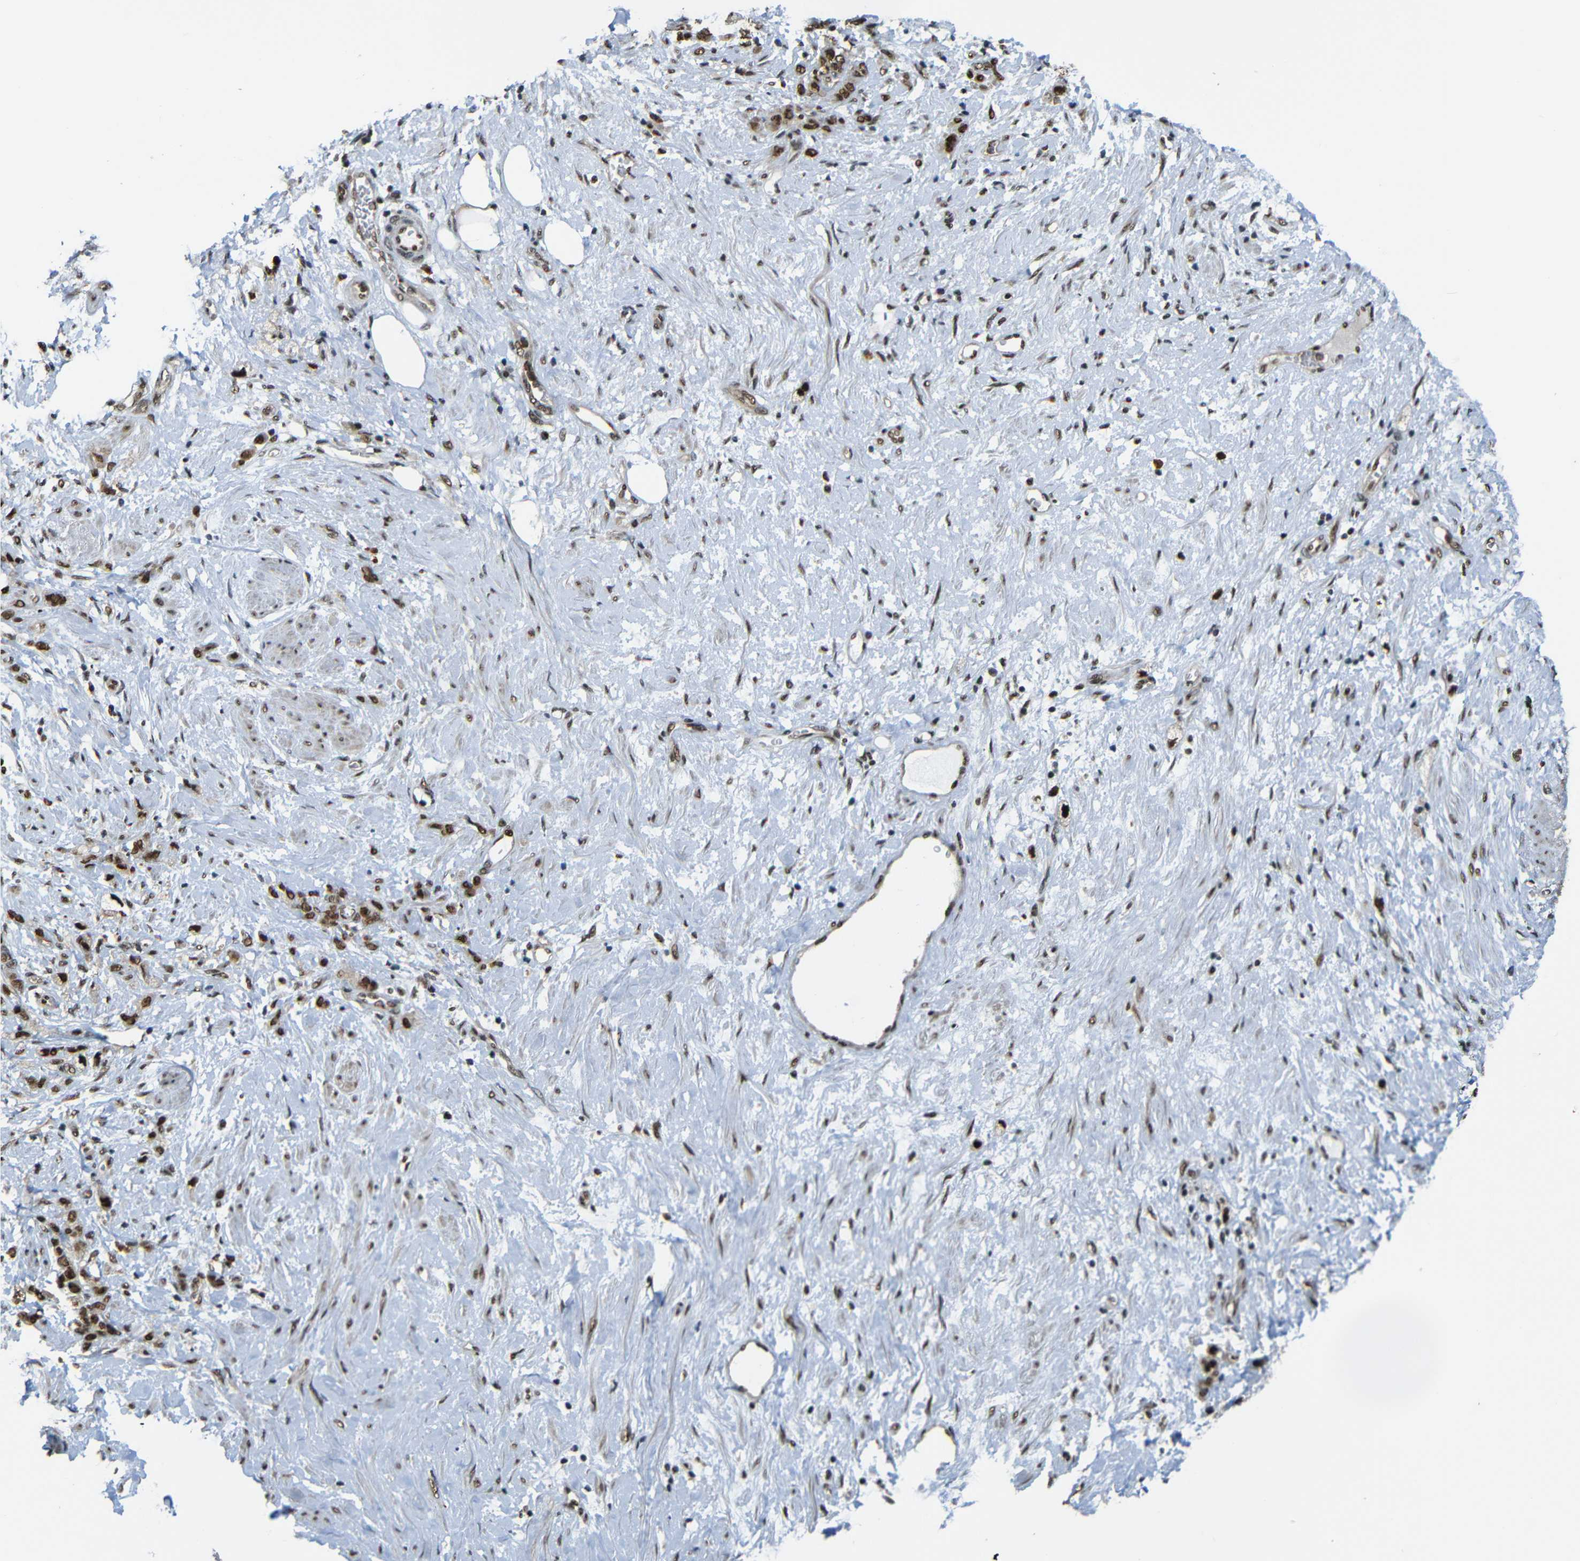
{"staining": {"intensity": "strong", "quantity": ">75%", "location": "cytoplasmic/membranous,nuclear"}, "tissue": "stomach cancer", "cell_type": "Tumor cells", "image_type": "cancer", "snomed": [{"axis": "morphology", "description": "Adenocarcinoma, NOS"}, {"axis": "topography", "description": "Stomach"}], "caption": "Immunohistochemical staining of human stomach cancer (adenocarcinoma) displays high levels of strong cytoplasmic/membranous and nuclear protein staining in about >75% of tumor cells. Ihc stains the protein of interest in brown and the nuclei are stained blue.", "gene": "TCF7L2", "patient": {"sex": "male", "age": 82}}